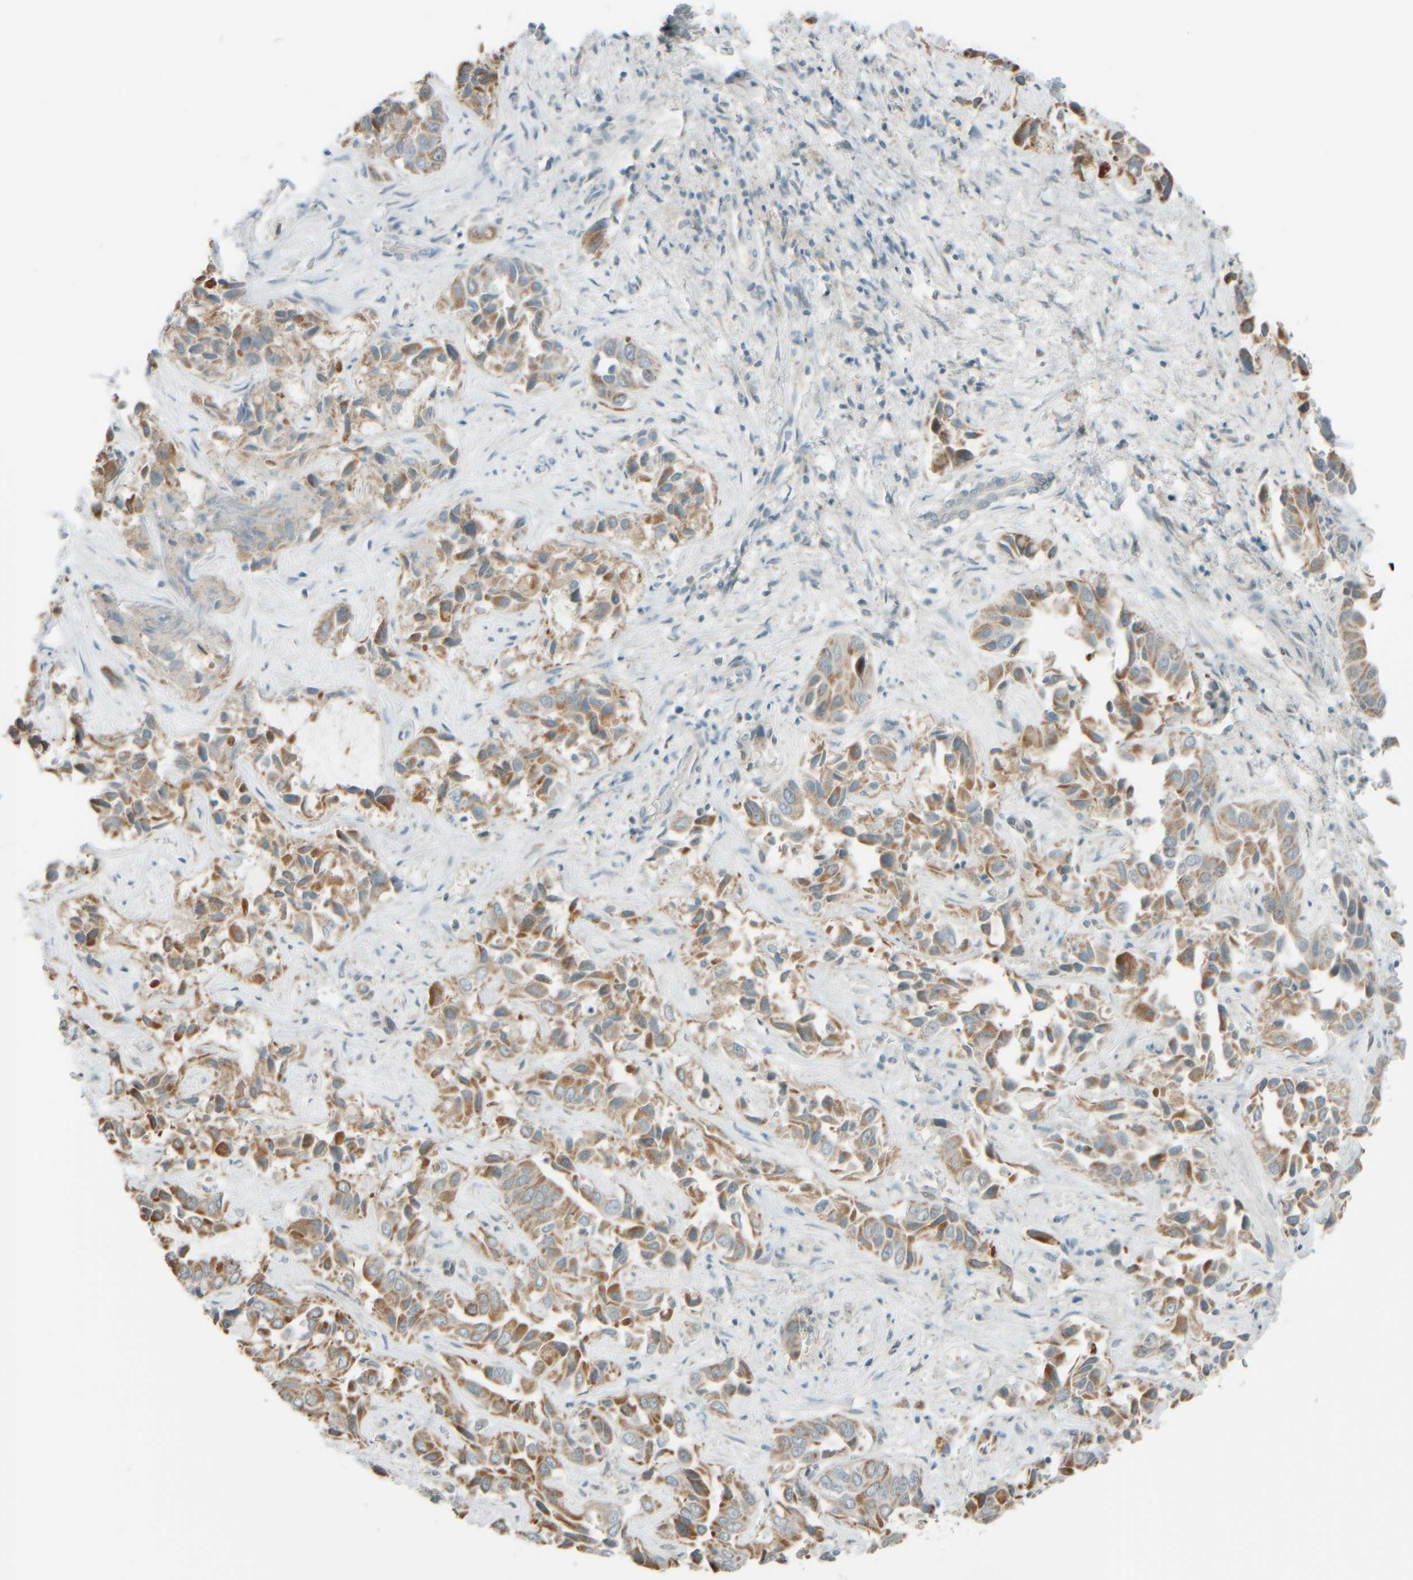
{"staining": {"intensity": "moderate", "quantity": ">75%", "location": "cytoplasmic/membranous"}, "tissue": "liver cancer", "cell_type": "Tumor cells", "image_type": "cancer", "snomed": [{"axis": "morphology", "description": "Cholangiocarcinoma"}, {"axis": "topography", "description": "Liver"}], "caption": "An image showing moderate cytoplasmic/membranous staining in approximately >75% of tumor cells in liver cholangiocarcinoma, as visualized by brown immunohistochemical staining.", "gene": "PTGES3L-AARSD1", "patient": {"sex": "female", "age": 52}}